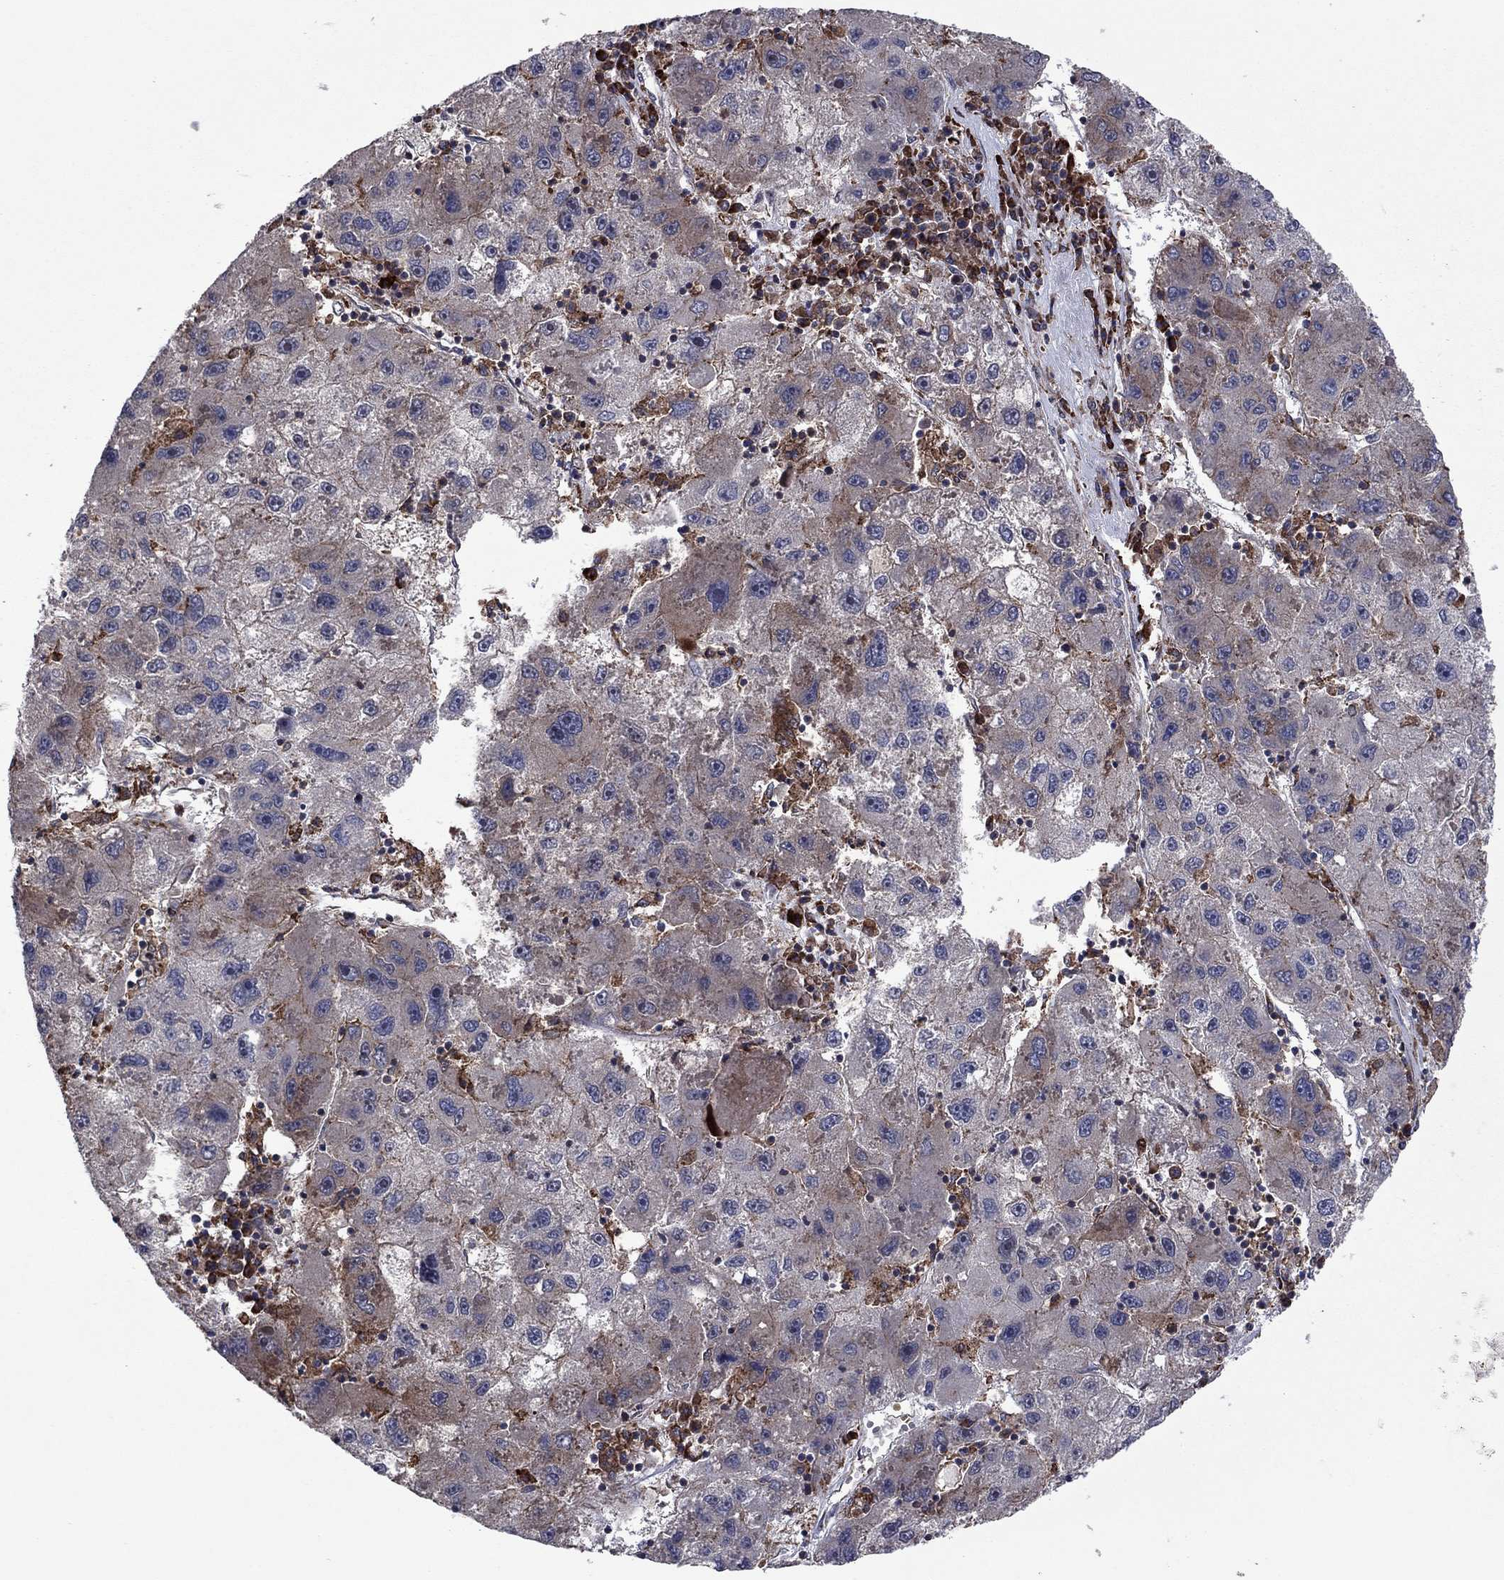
{"staining": {"intensity": "moderate", "quantity": "<25%", "location": "cytoplasmic/membranous"}, "tissue": "liver cancer", "cell_type": "Tumor cells", "image_type": "cancer", "snomed": [{"axis": "morphology", "description": "Carcinoma, Hepatocellular, NOS"}, {"axis": "topography", "description": "Liver"}], "caption": "IHC staining of liver cancer, which exhibits low levels of moderate cytoplasmic/membranous positivity in approximately <25% of tumor cells indicating moderate cytoplasmic/membranous protein positivity. The staining was performed using DAB (brown) for protein detection and nuclei were counterstained in hematoxylin (blue).", "gene": "MEA1", "patient": {"sex": "male", "age": 75}}